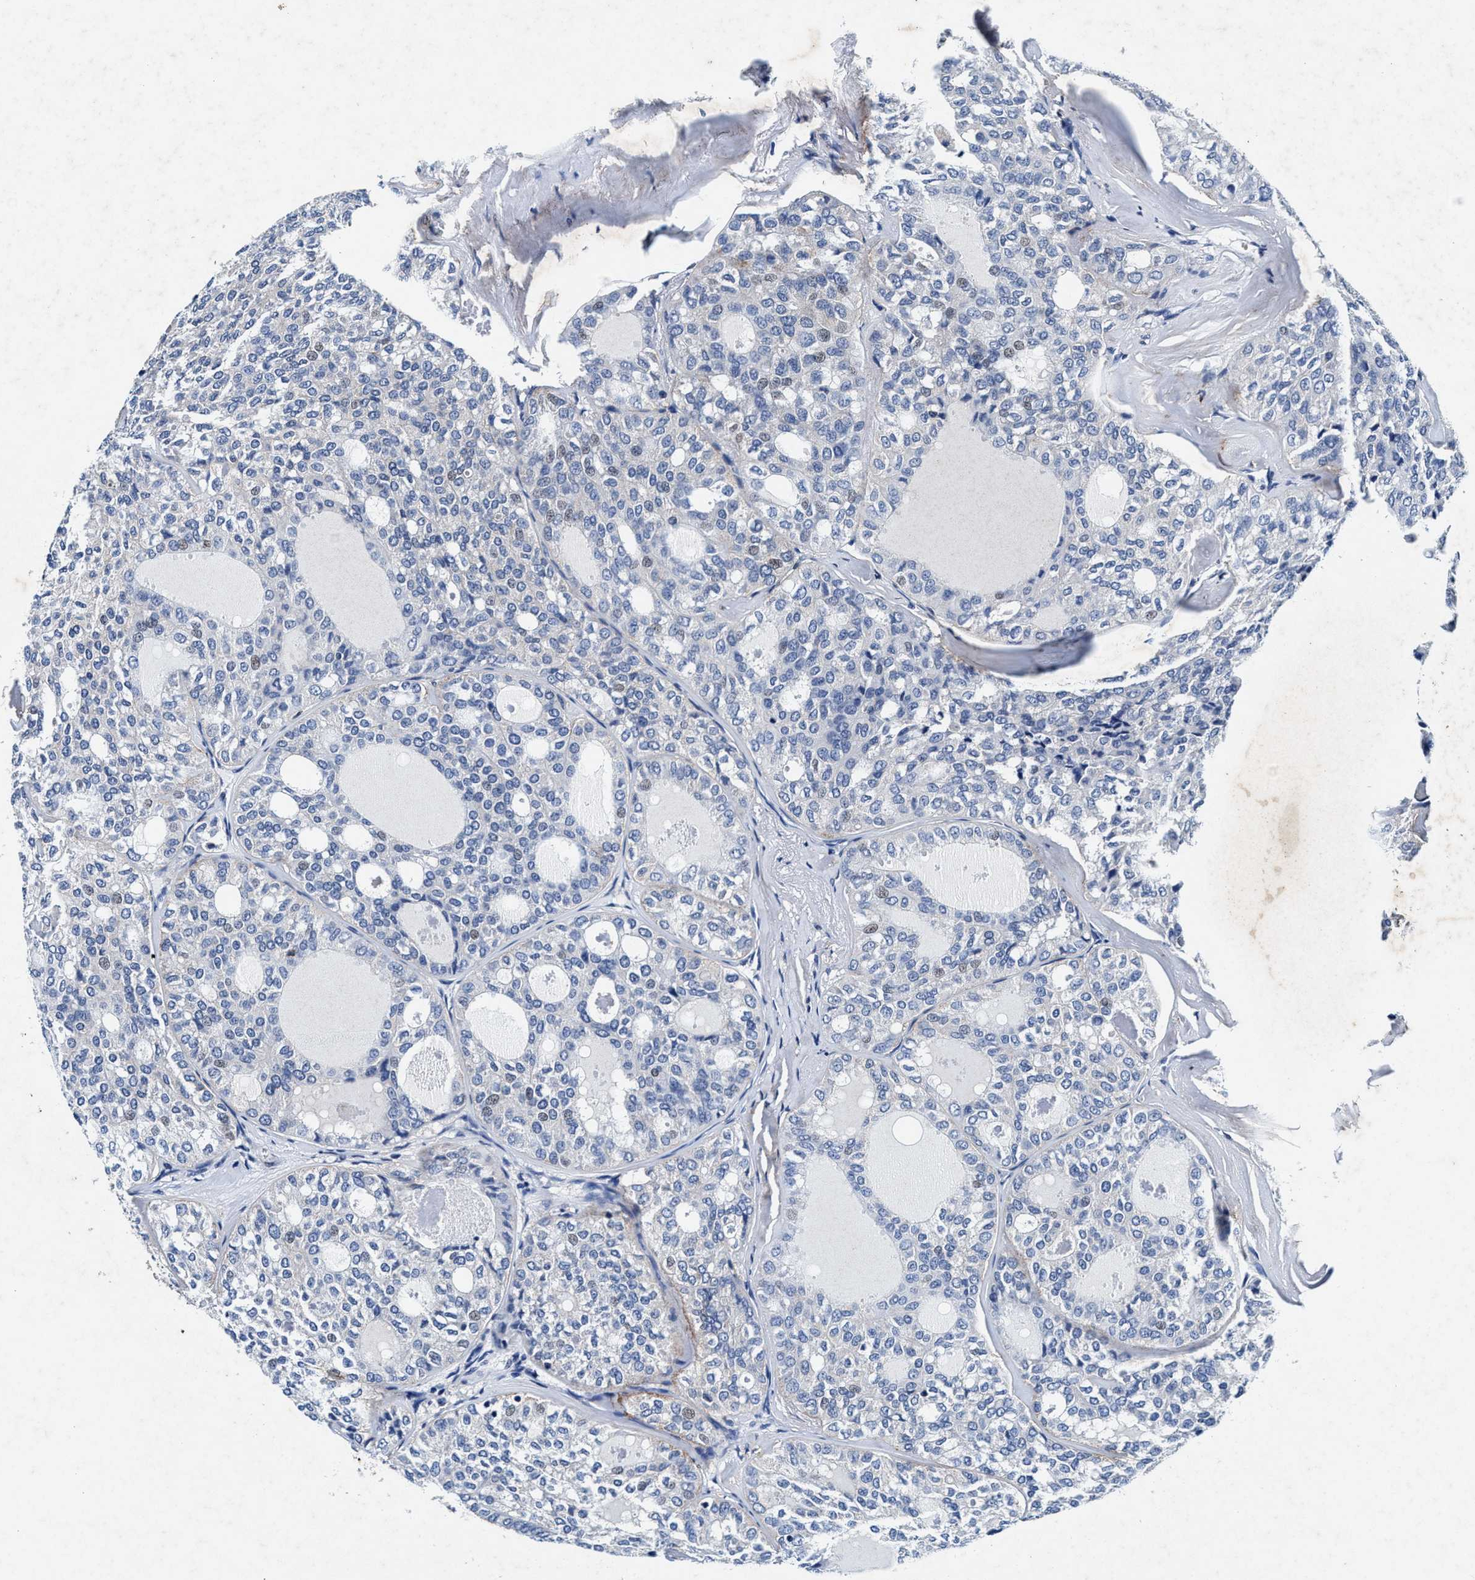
{"staining": {"intensity": "negative", "quantity": "none", "location": "none"}, "tissue": "thyroid cancer", "cell_type": "Tumor cells", "image_type": "cancer", "snomed": [{"axis": "morphology", "description": "Follicular adenoma carcinoma, NOS"}, {"axis": "topography", "description": "Thyroid gland"}], "caption": "The immunohistochemistry photomicrograph has no significant expression in tumor cells of thyroid follicular adenoma carcinoma tissue. Brightfield microscopy of IHC stained with DAB (brown) and hematoxylin (blue), captured at high magnification.", "gene": "SLC8A1", "patient": {"sex": "male", "age": 75}}